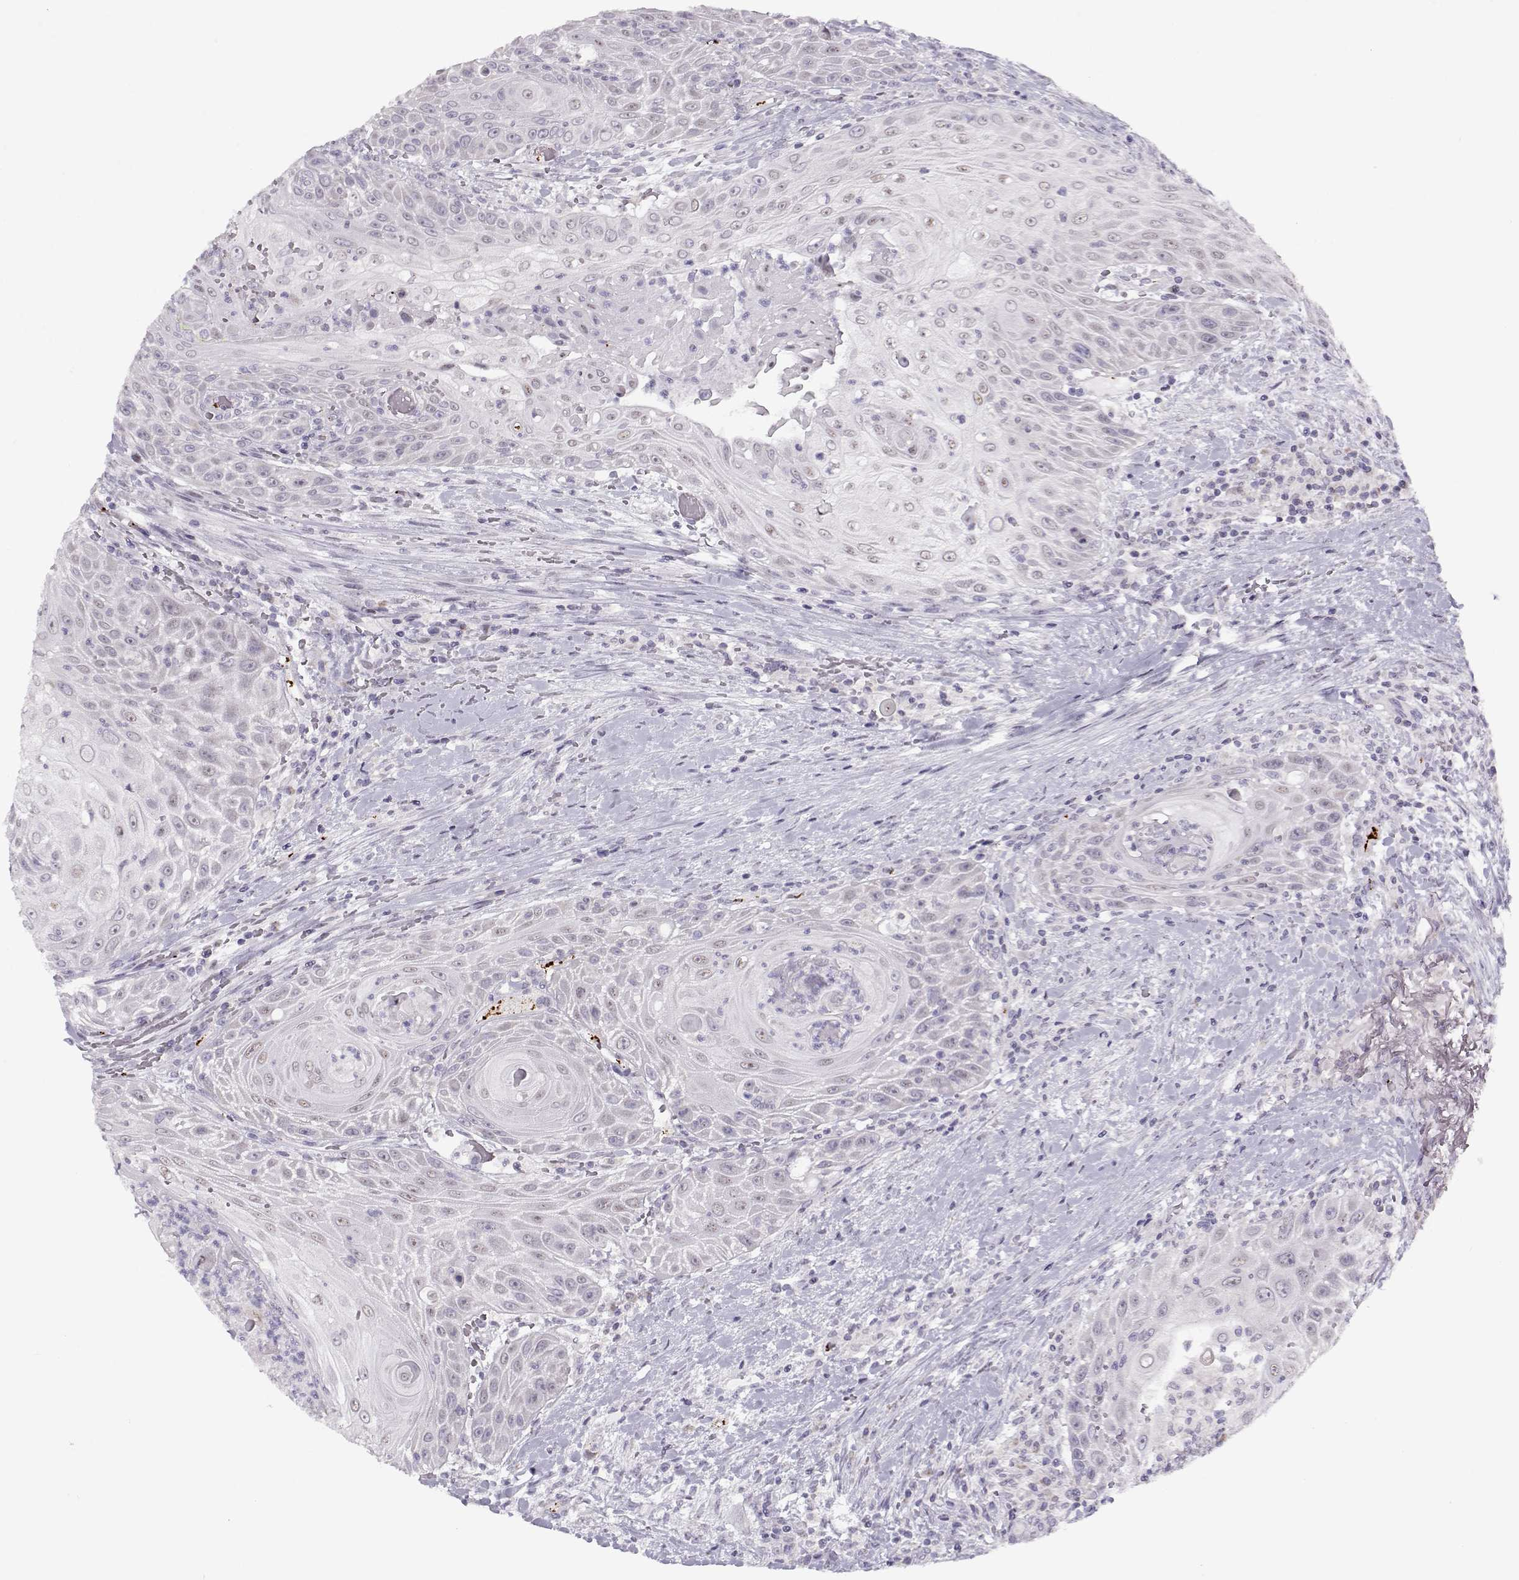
{"staining": {"intensity": "negative", "quantity": "none", "location": "none"}, "tissue": "head and neck cancer", "cell_type": "Tumor cells", "image_type": "cancer", "snomed": [{"axis": "morphology", "description": "Squamous cell carcinoma, NOS"}, {"axis": "topography", "description": "Head-Neck"}], "caption": "Tumor cells are negative for protein expression in human head and neck squamous cell carcinoma.", "gene": "KLF17", "patient": {"sex": "male", "age": 69}}